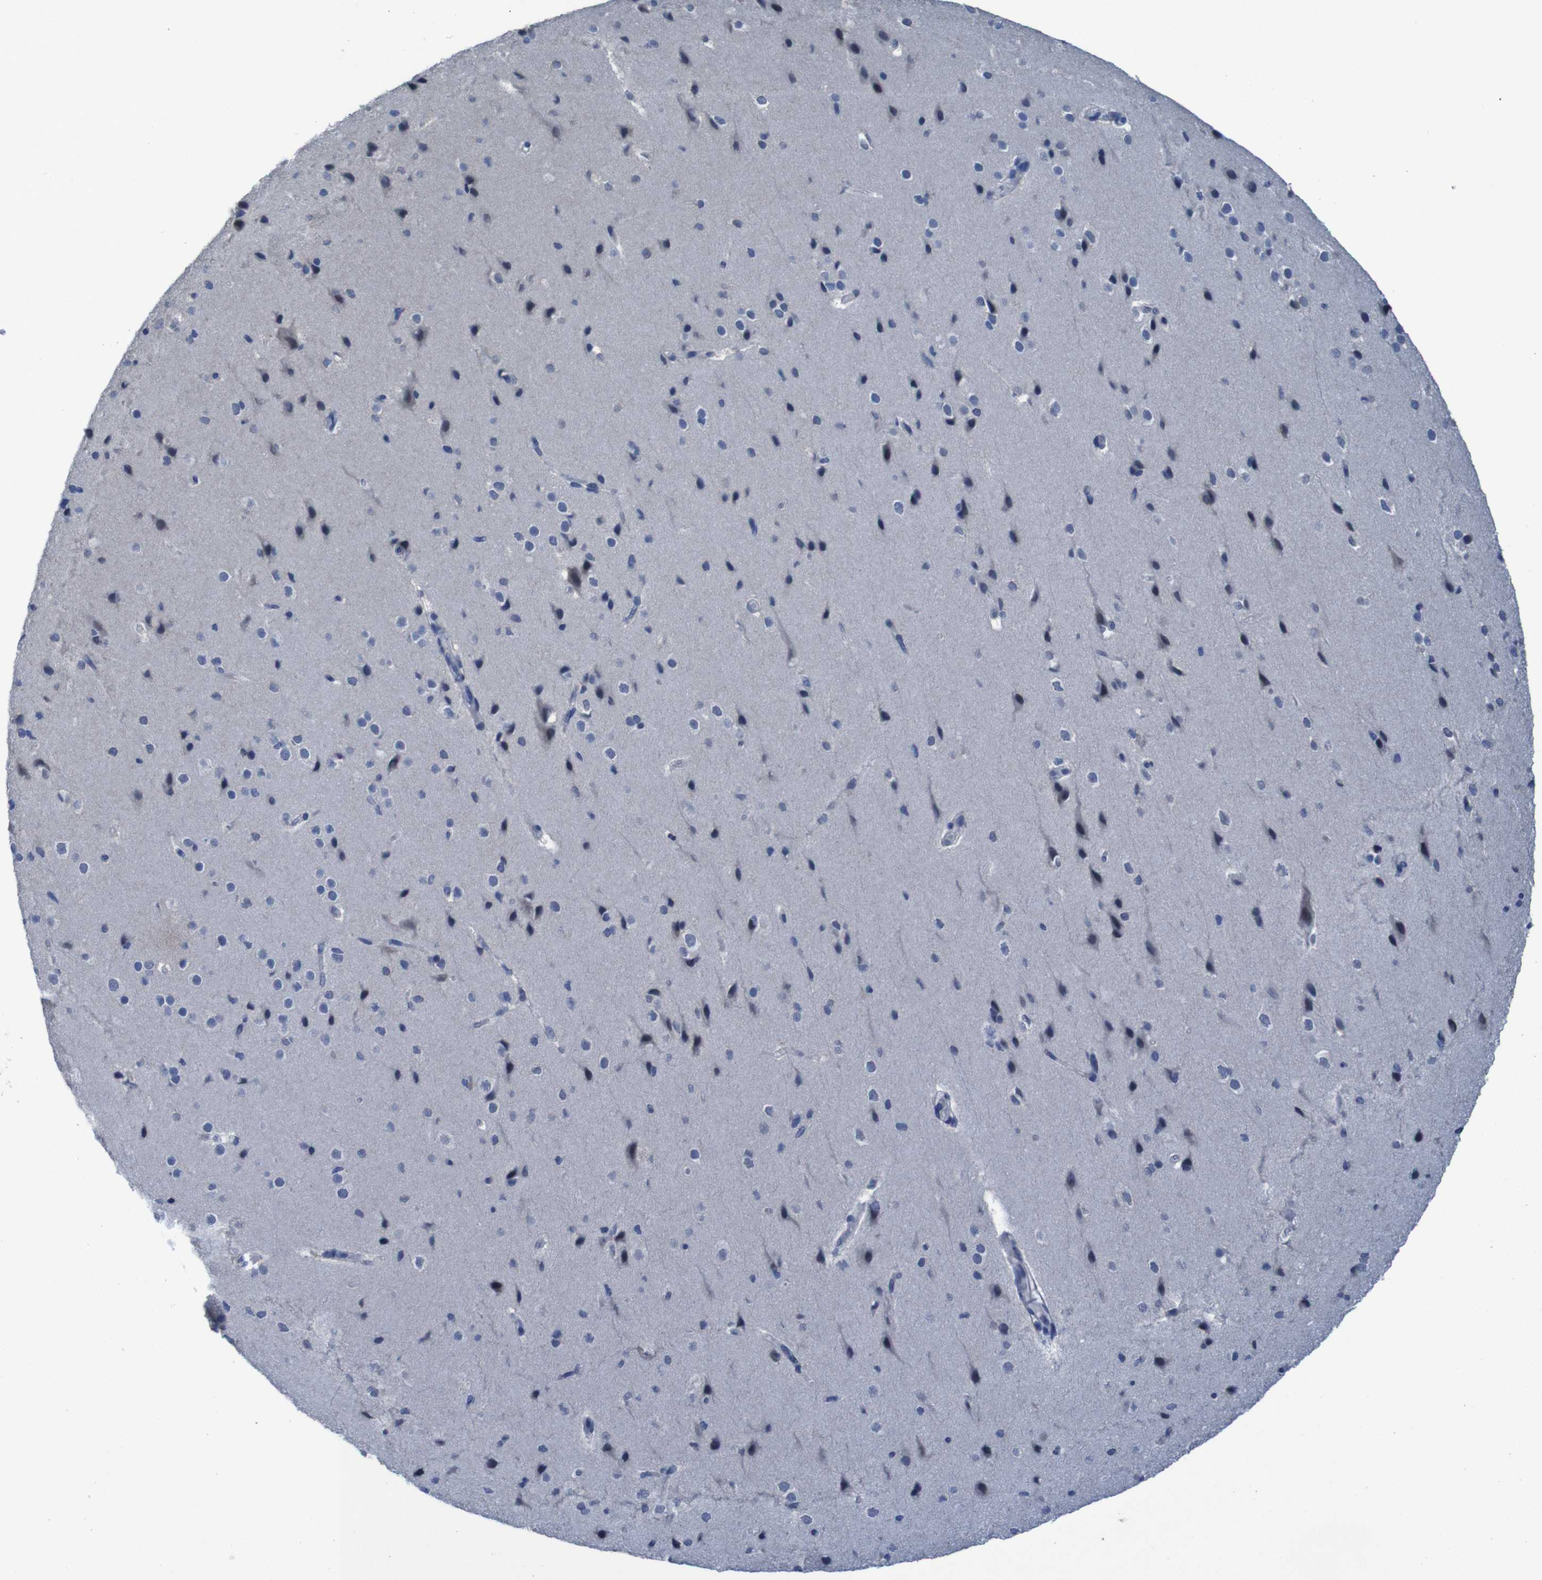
{"staining": {"intensity": "negative", "quantity": "none", "location": "none"}, "tissue": "cerebral cortex", "cell_type": "Endothelial cells", "image_type": "normal", "snomed": [{"axis": "morphology", "description": "Normal tissue, NOS"}, {"axis": "morphology", "description": "Developmental malformation"}, {"axis": "topography", "description": "Cerebral cortex"}], "caption": "Immunohistochemistry of unremarkable cerebral cortex shows no positivity in endothelial cells.", "gene": "CLDN18", "patient": {"sex": "female", "age": 30}}